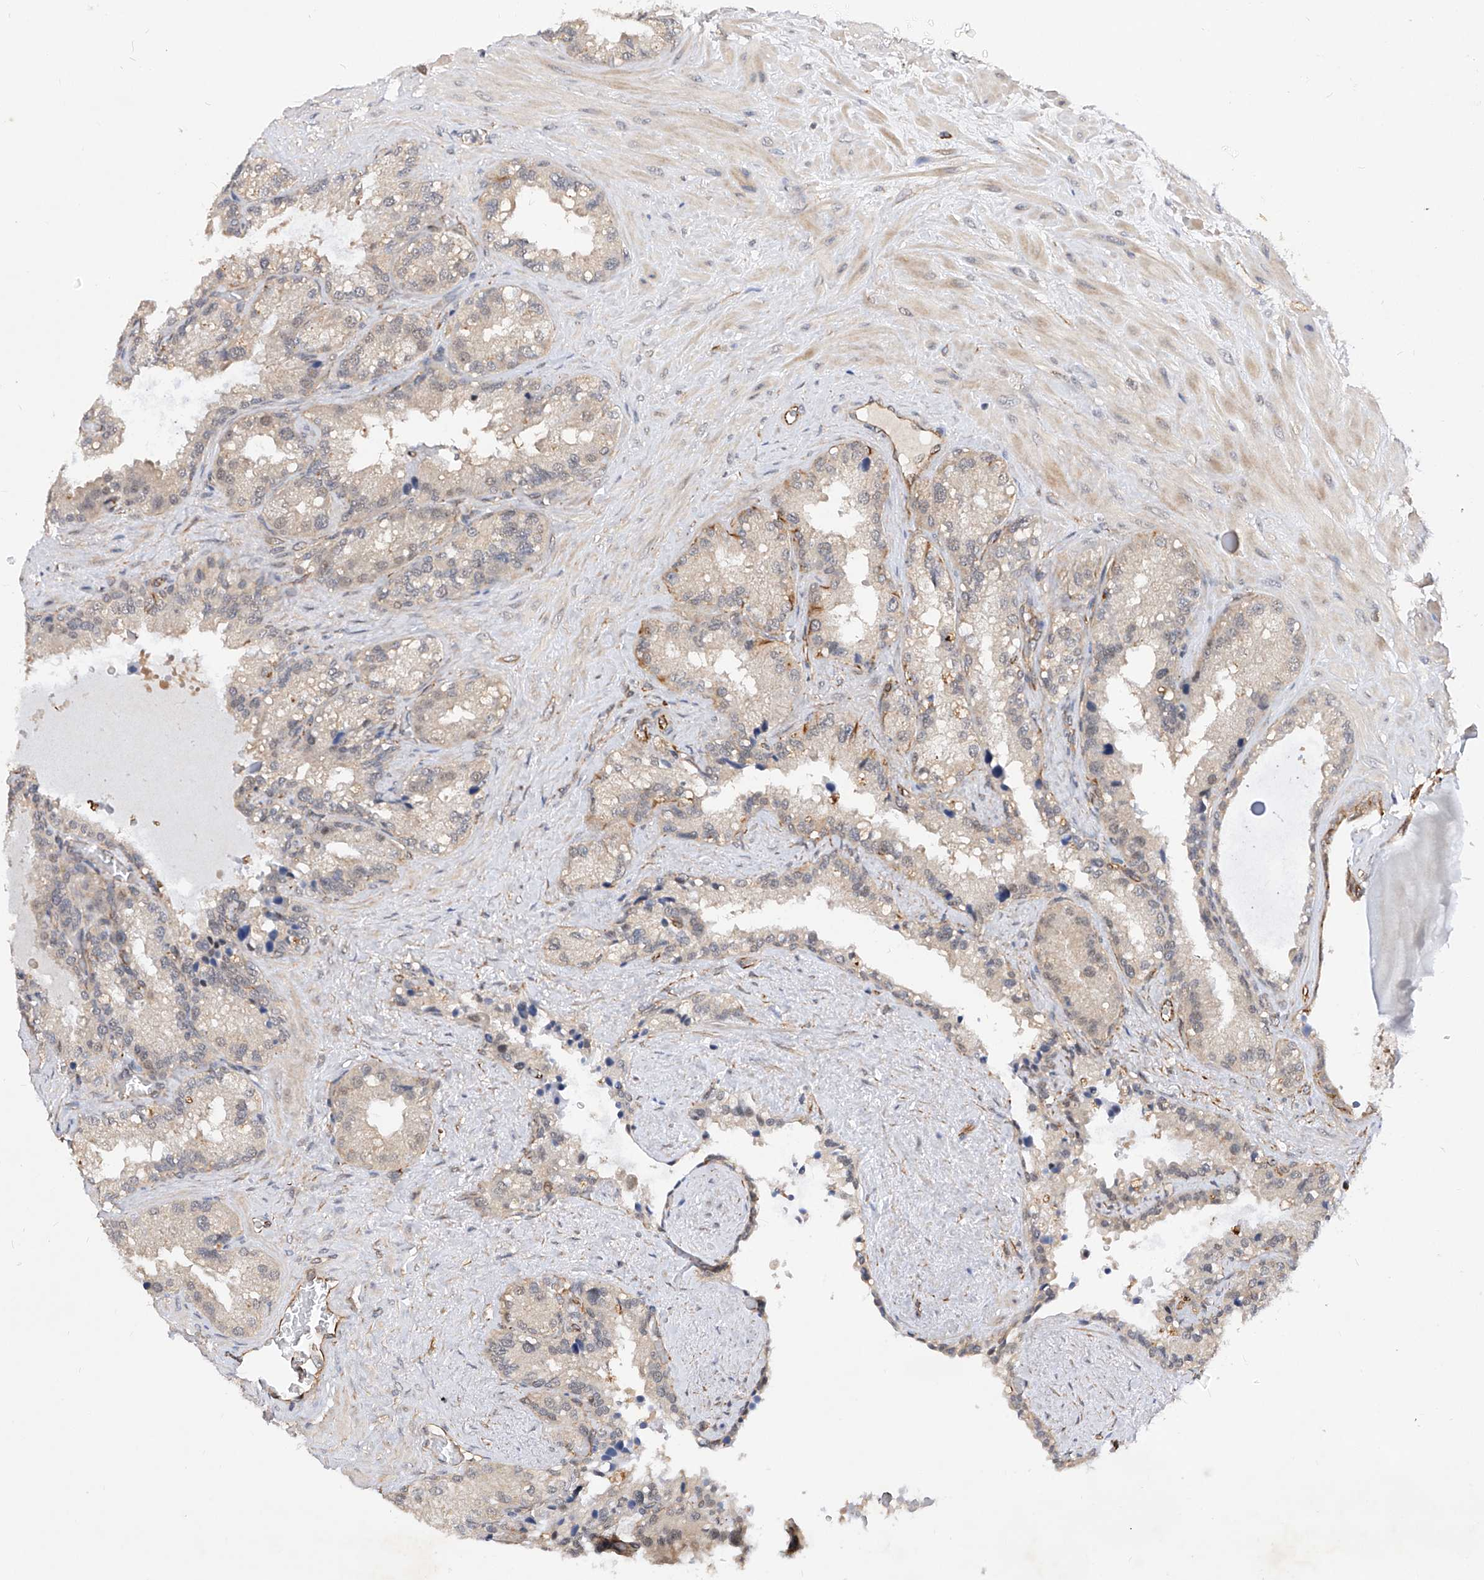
{"staining": {"intensity": "weak", "quantity": "<25%", "location": "nuclear"}, "tissue": "seminal vesicle", "cell_type": "Glandular cells", "image_type": "normal", "snomed": [{"axis": "morphology", "description": "Normal tissue, NOS"}, {"axis": "topography", "description": "Prostate"}, {"axis": "topography", "description": "Seminal veicle"}], "caption": "Protein analysis of benign seminal vesicle demonstrates no significant positivity in glandular cells. Nuclei are stained in blue.", "gene": "AMD1", "patient": {"sex": "male", "age": 68}}